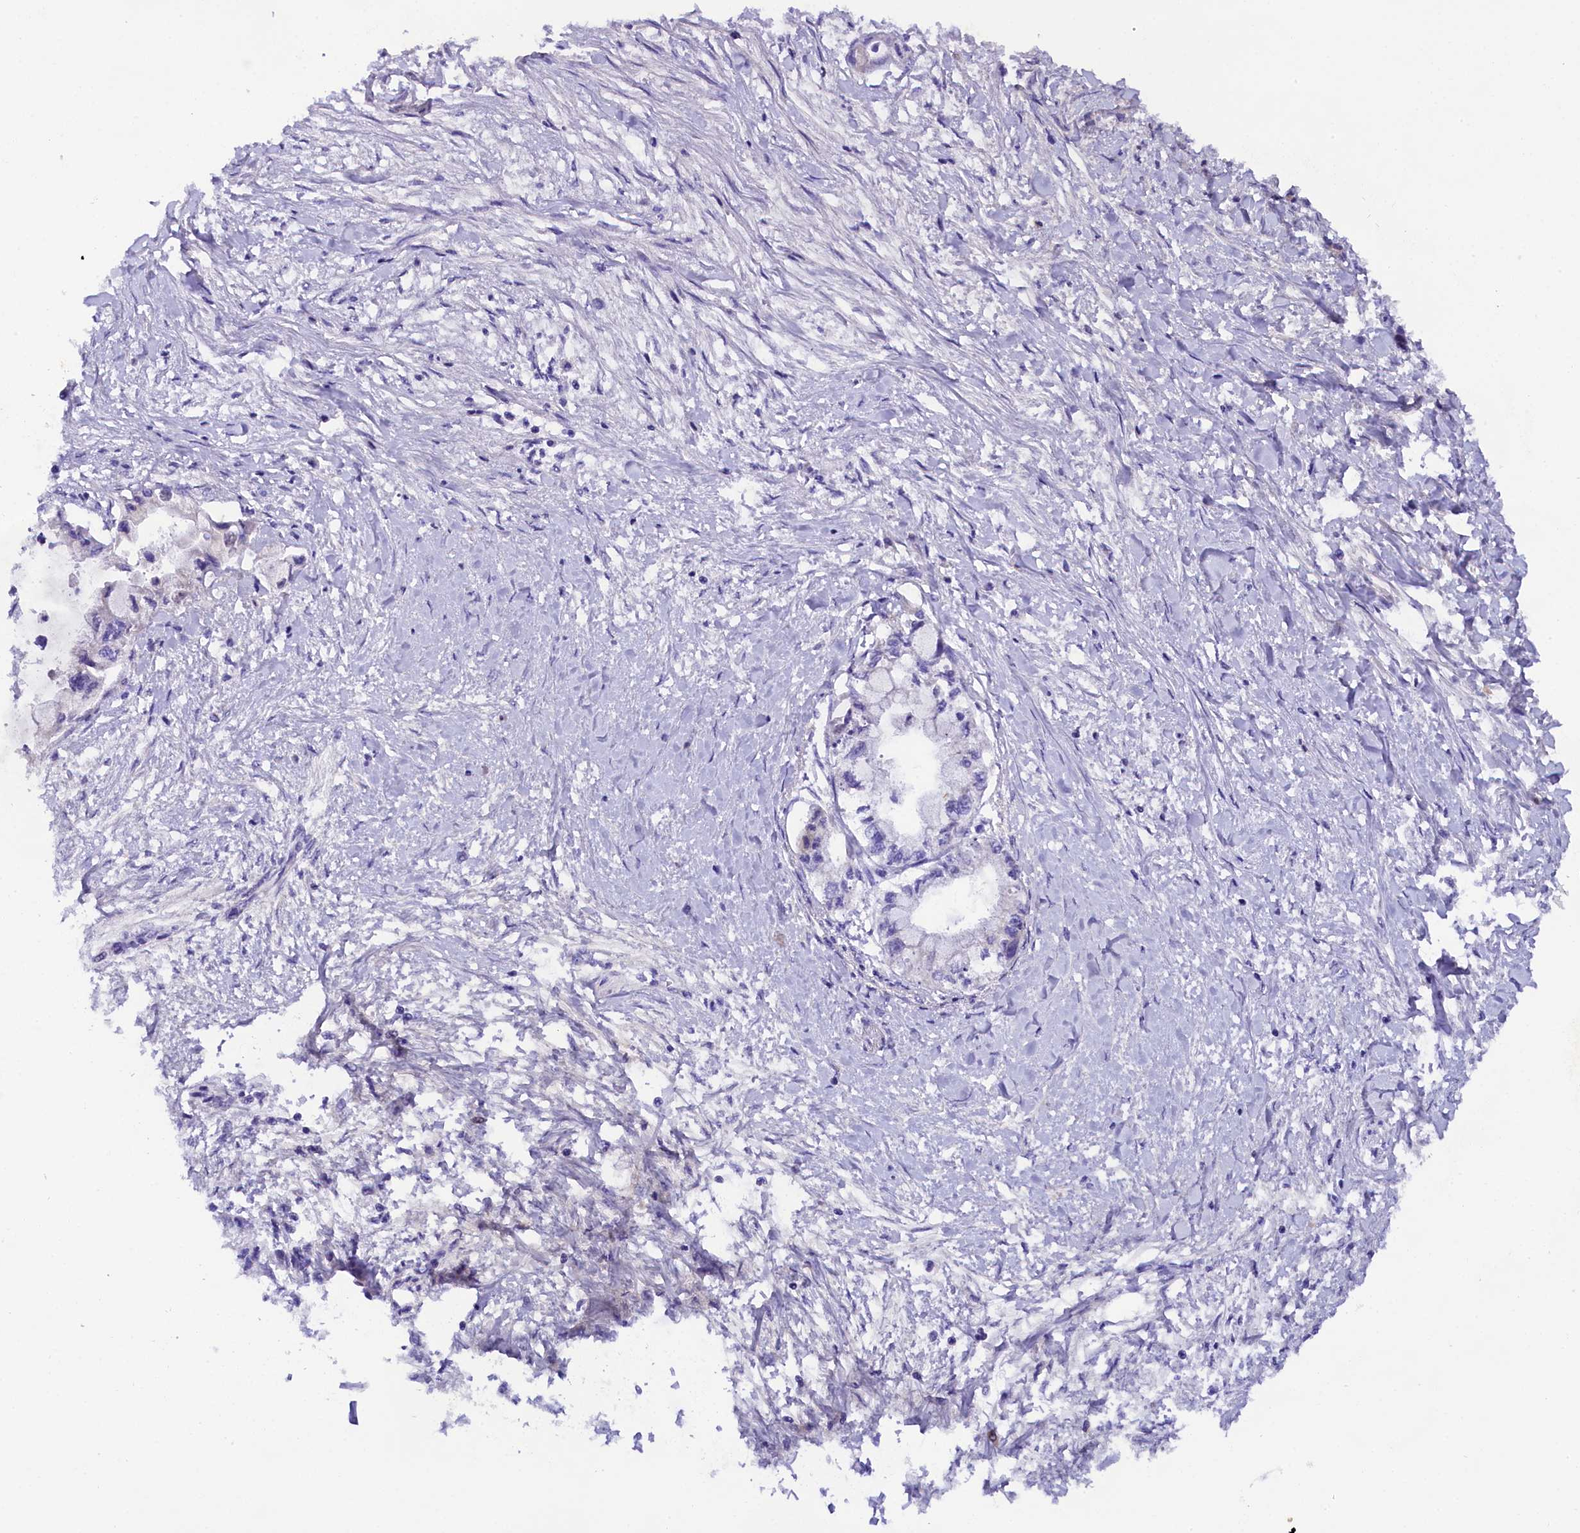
{"staining": {"intensity": "negative", "quantity": "none", "location": "none"}, "tissue": "pancreatic cancer", "cell_type": "Tumor cells", "image_type": "cancer", "snomed": [{"axis": "morphology", "description": "Adenocarcinoma, NOS"}, {"axis": "topography", "description": "Pancreas"}], "caption": "A high-resolution histopathology image shows immunohistochemistry staining of pancreatic cancer, which reveals no significant expression in tumor cells. (DAB (3,3'-diaminobenzidine) immunohistochemistry visualized using brightfield microscopy, high magnification).", "gene": "SOD3", "patient": {"sex": "male", "age": 48}}